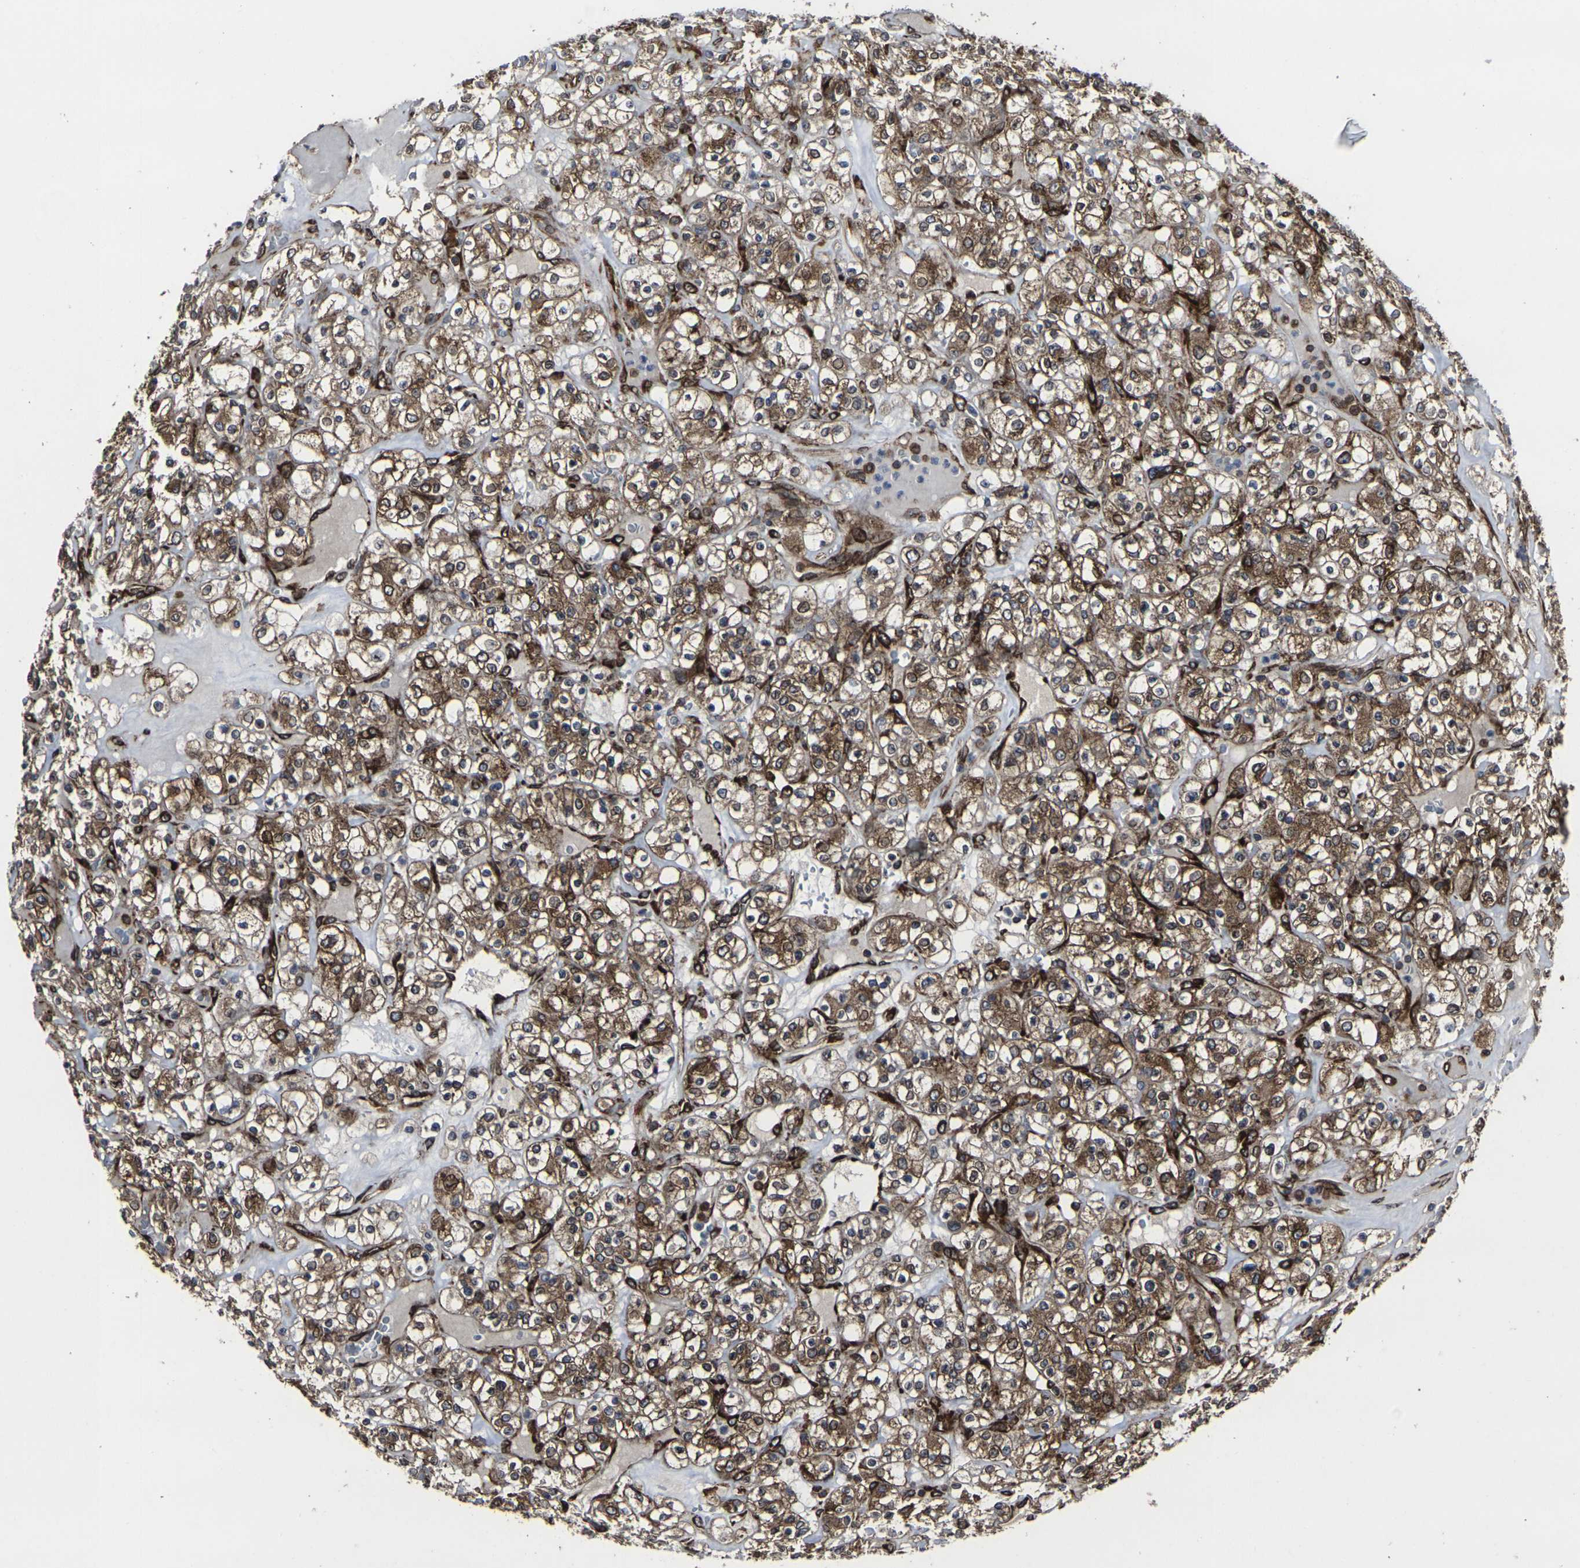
{"staining": {"intensity": "moderate", "quantity": ">75%", "location": "cytoplasmic/membranous"}, "tissue": "renal cancer", "cell_type": "Tumor cells", "image_type": "cancer", "snomed": [{"axis": "morphology", "description": "Normal tissue, NOS"}, {"axis": "morphology", "description": "Adenocarcinoma, NOS"}, {"axis": "topography", "description": "Kidney"}], "caption": "The image displays staining of renal adenocarcinoma, revealing moderate cytoplasmic/membranous protein staining (brown color) within tumor cells.", "gene": "MARCHF2", "patient": {"sex": "female", "age": 72}}